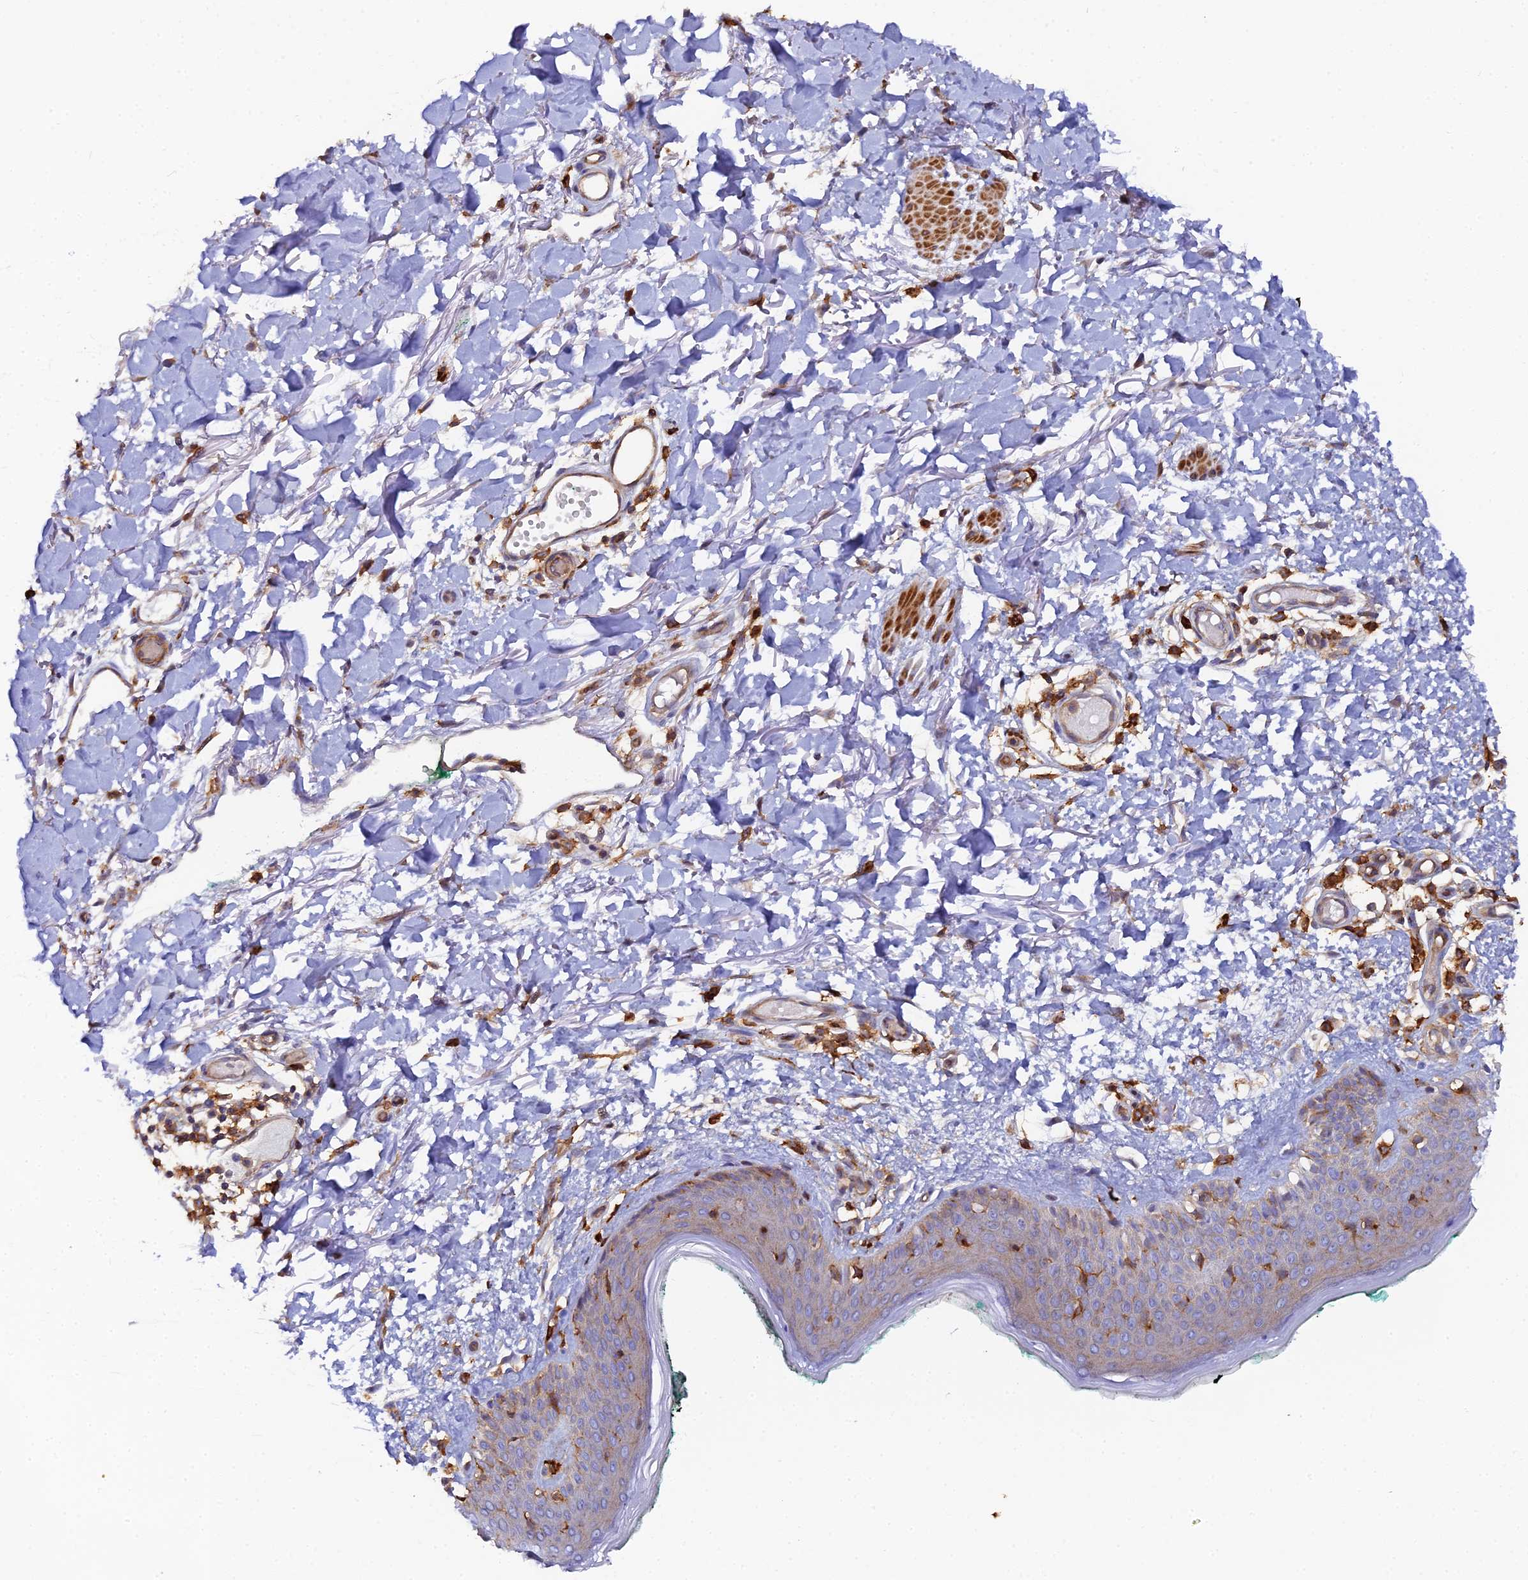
{"staining": {"intensity": "strong", "quantity": ">75%", "location": "cytoplasmic/membranous"}, "tissue": "skin", "cell_type": "Fibroblasts", "image_type": "normal", "snomed": [{"axis": "morphology", "description": "Normal tissue, NOS"}, {"axis": "morphology", "description": "Malignant melanoma, NOS"}, {"axis": "topography", "description": "Skin"}], "caption": "Skin was stained to show a protein in brown. There is high levels of strong cytoplasmic/membranous expression in approximately >75% of fibroblasts. (IHC, brightfield microscopy, high magnification).", "gene": "GNG5B", "patient": {"sex": "male", "age": 62}}